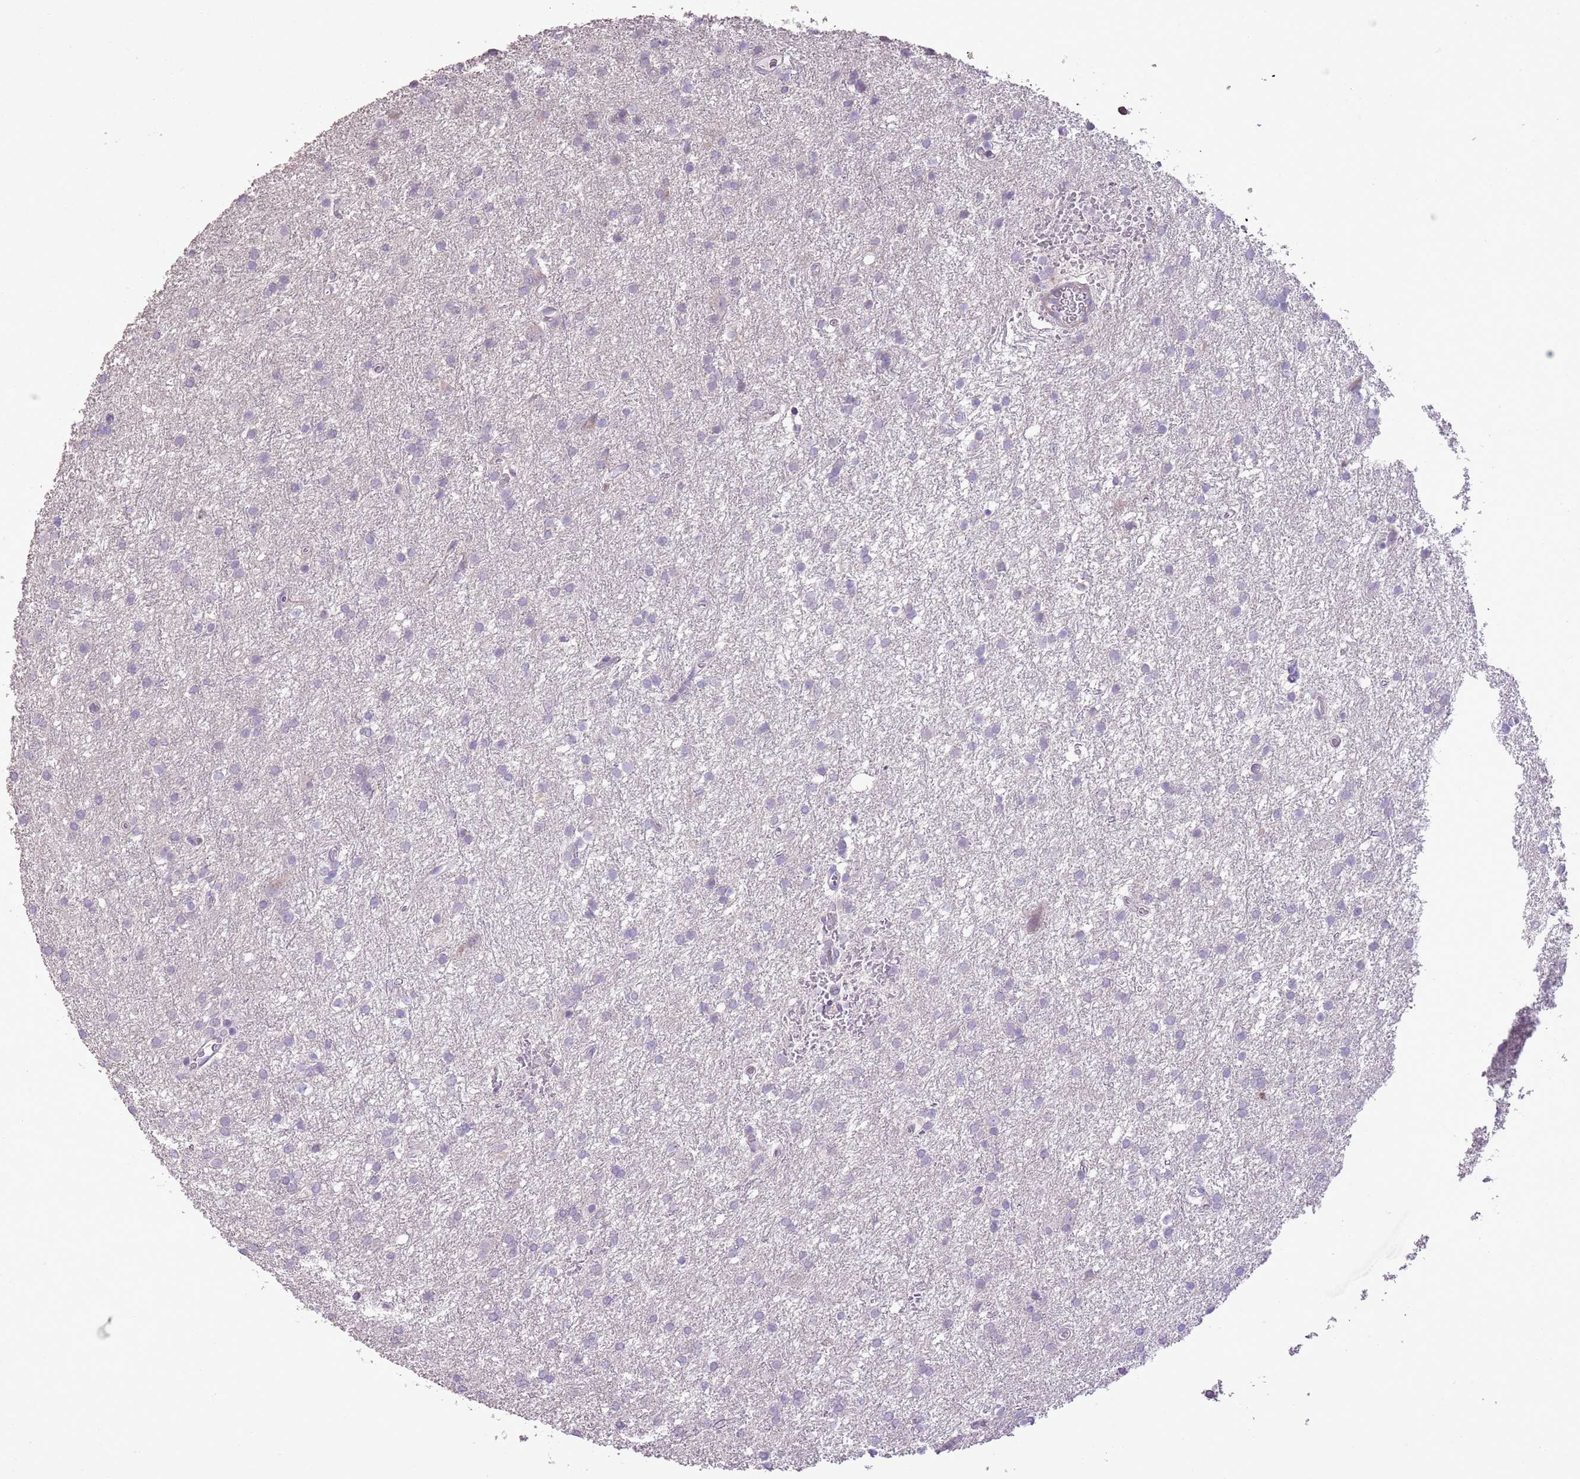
{"staining": {"intensity": "negative", "quantity": "none", "location": "none"}, "tissue": "glioma", "cell_type": "Tumor cells", "image_type": "cancer", "snomed": [{"axis": "morphology", "description": "Glioma, malignant, High grade"}, {"axis": "topography", "description": "Brain"}], "caption": "High magnification brightfield microscopy of glioma stained with DAB (3,3'-diaminobenzidine) (brown) and counterstained with hematoxylin (blue): tumor cells show no significant positivity.", "gene": "GMNN", "patient": {"sex": "female", "age": 50}}